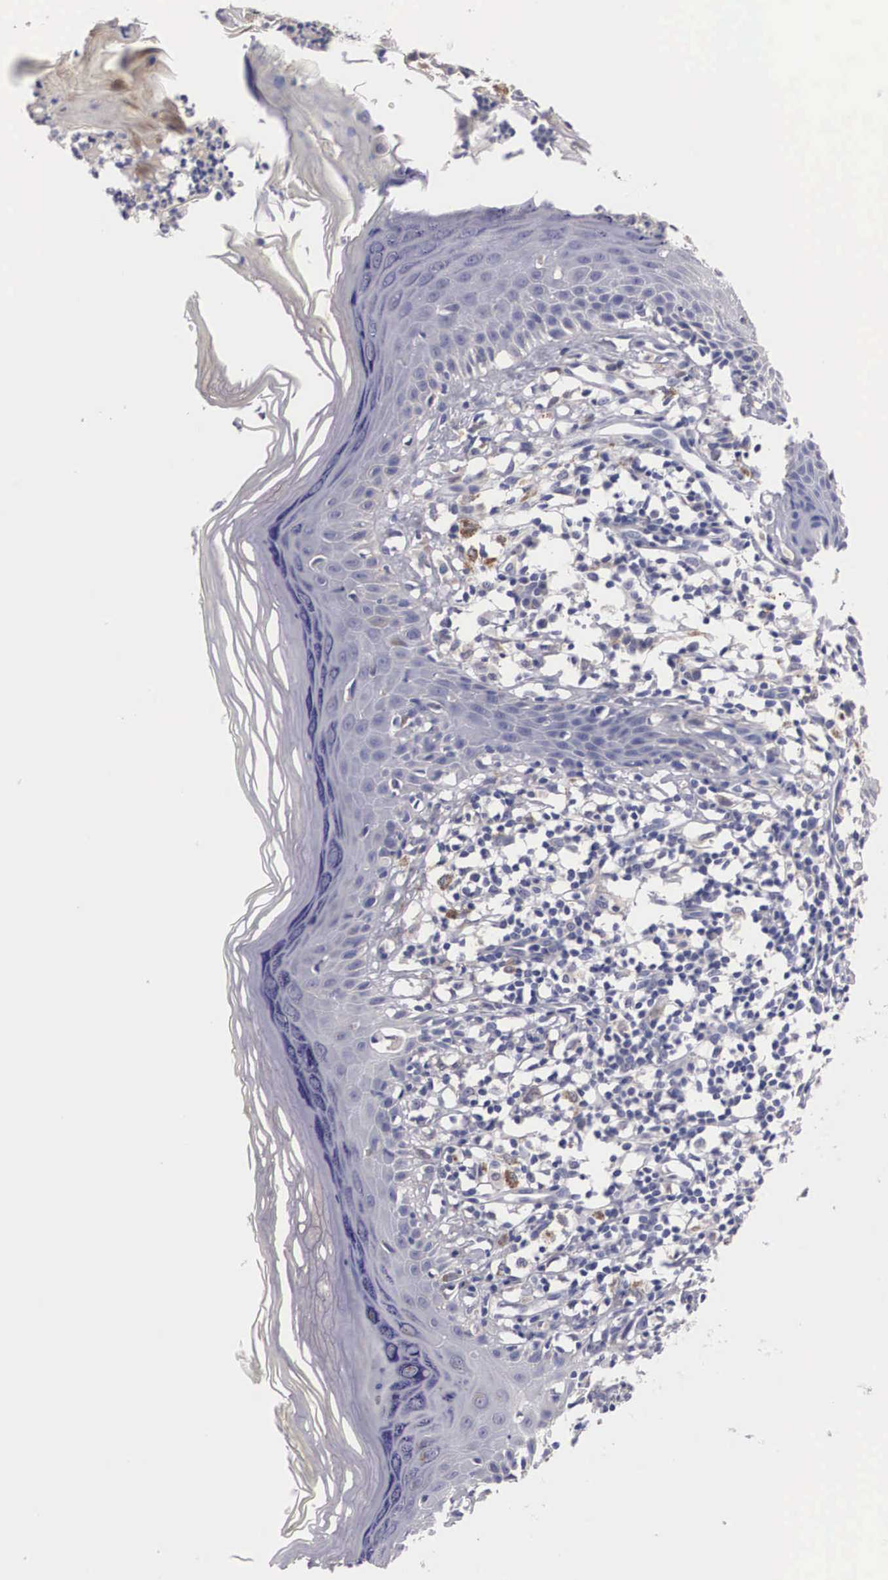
{"staining": {"intensity": "negative", "quantity": "none", "location": "none"}, "tissue": "melanoma", "cell_type": "Tumor cells", "image_type": "cancer", "snomed": [{"axis": "morphology", "description": "Malignant melanoma, NOS"}, {"axis": "topography", "description": "Skin"}], "caption": "DAB (3,3'-diaminobenzidine) immunohistochemical staining of human melanoma shows no significant expression in tumor cells.", "gene": "ABHD4", "patient": {"sex": "female", "age": 52}}